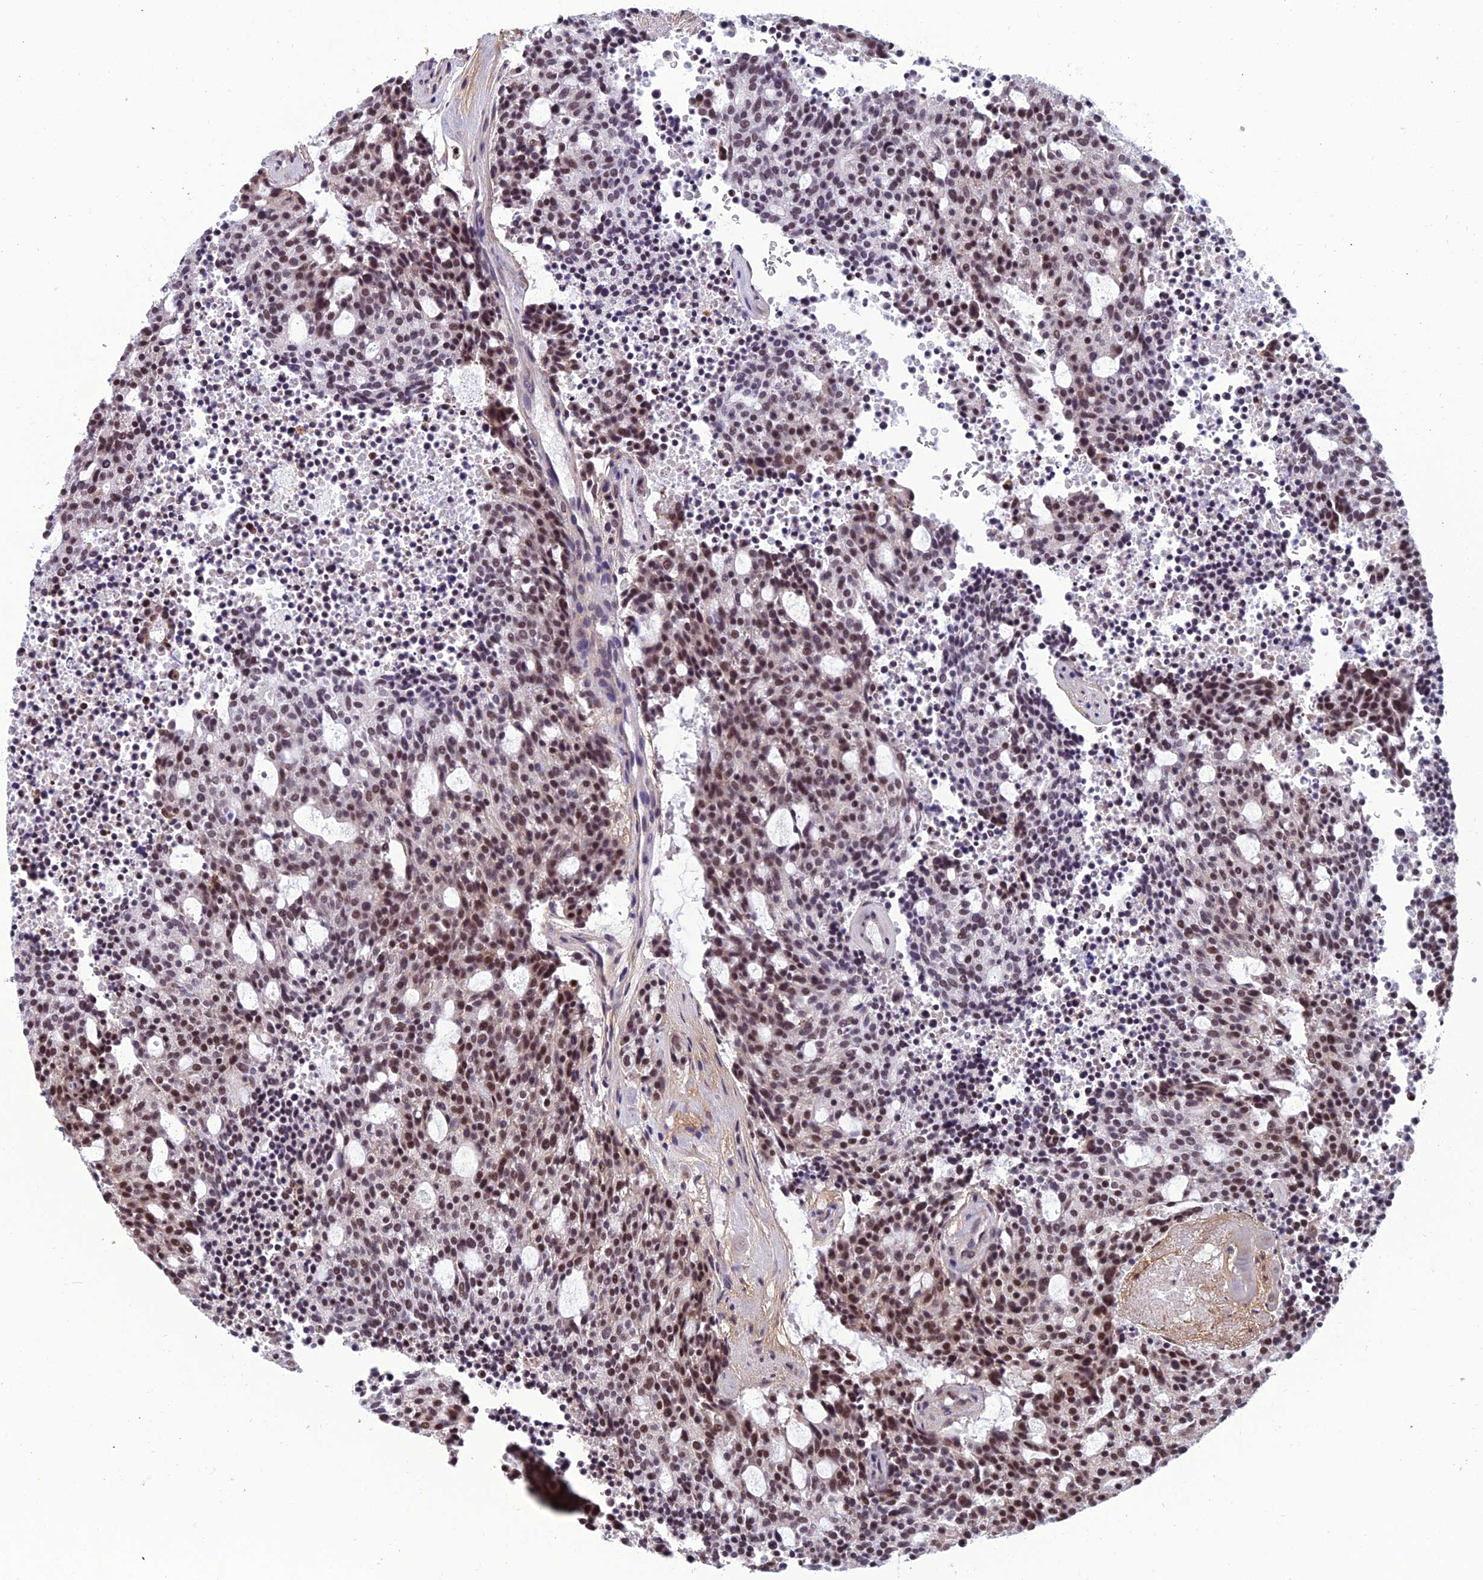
{"staining": {"intensity": "moderate", "quantity": ">75%", "location": "nuclear"}, "tissue": "carcinoid", "cell_type": "Tumor cells", "image_type": "cancer", "snomed": [{"axis": "morphology", "description": "Carcinoid, malignant, NOS"}, {"axis": "topography", "description": "Pancreas"}], "caption": "Immunohistochemistry (IHC) photomicrograph of human carcinoid stained for a protein (brown), which exhibits medium levels of moderate nuclear staining in approximately >75% of tumor cells.", "gene": "RSRC1", "patient": {"sex": "female", "age": 54}}